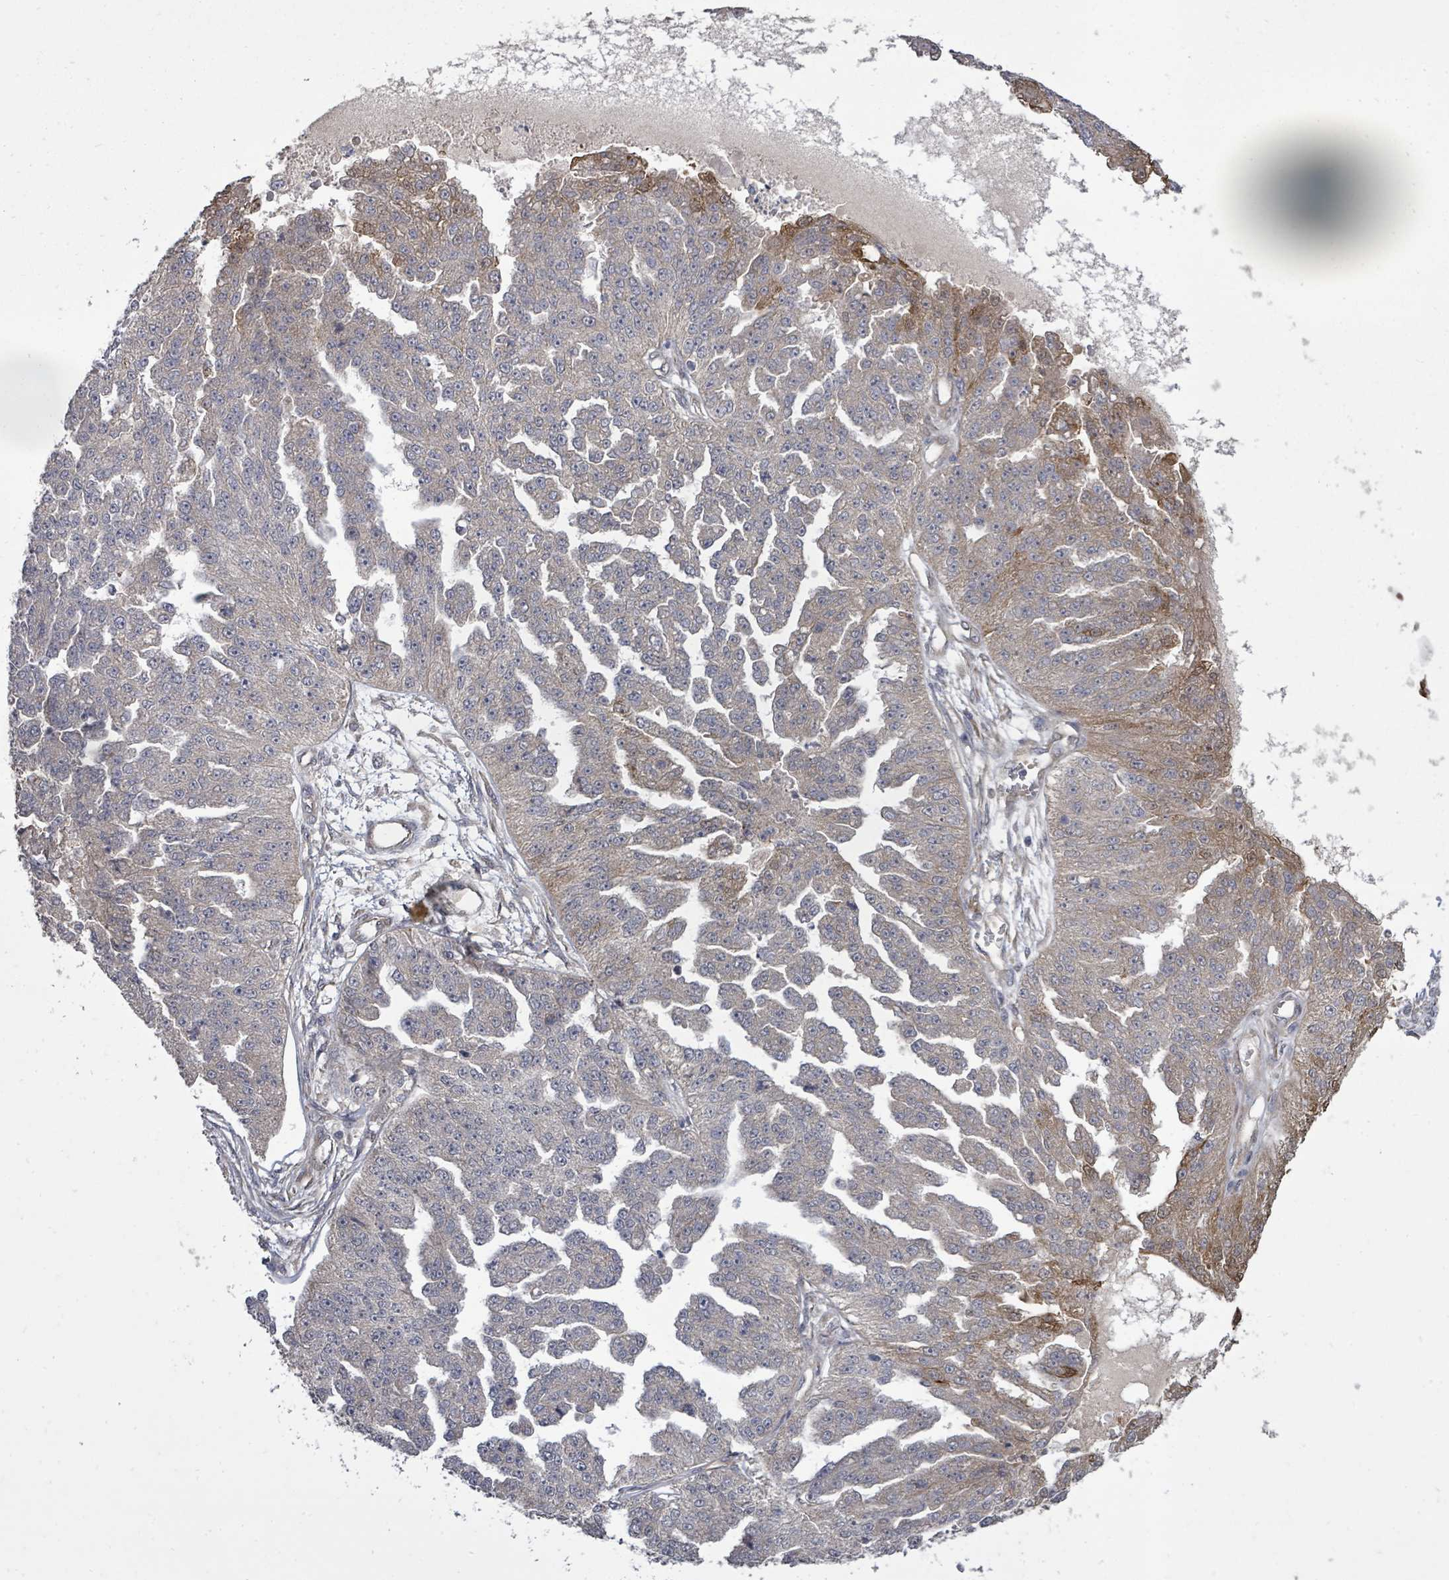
{"staining": {"intensity": "moderate", "quantity": "<25%", "location": "cytoplasmic/membranous,nuclear"}, "tissue": "ovarian cancer", "cell_type": "Tumor cells", "image_type": "cancer", "snomed": [{"axis": "morphology", "description": "Cystadenocarcinoma, serous, NOS"}, {"axis": "topography", "description": "Ovary"}], "caption": "A low amount of moderate cytoplasmic/membranous and nuclear staining is appreciated in approximately <25% of tumor cells in ovarian serous cystadenocarcinoma tissue. (Brightfield microscopy of DAB IHC at high magnification).", "gene": "KRTAP27-1", "patient": {"sex": "female", "age": 58}}